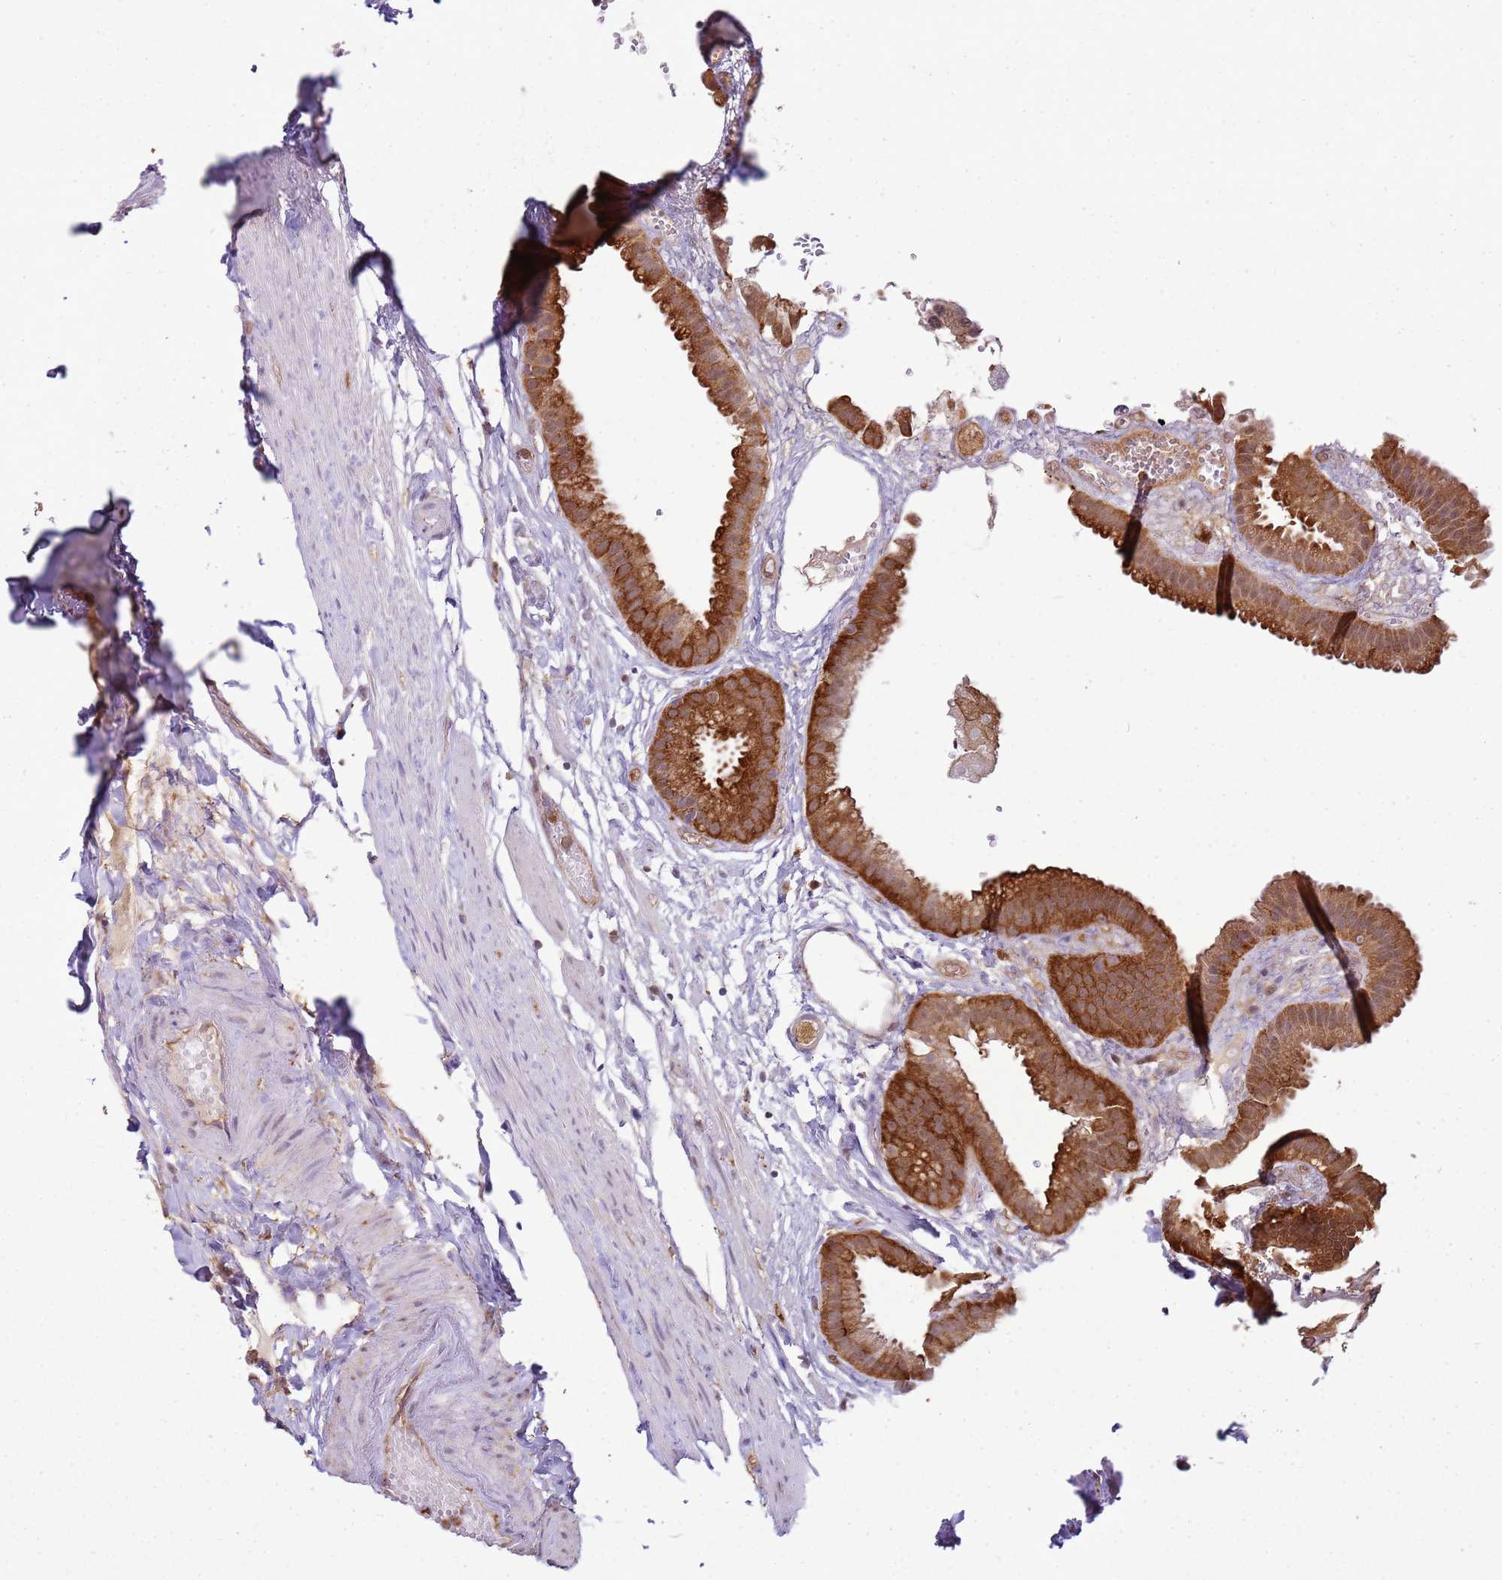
{"staining": {"intensity": "strong", "quantity": ">75%", "location": "cytoplasmic/membranous"}, "tissue": "gallbladder", "cell_type": "Glandular cells", "image_type": "normal", "snomed": [{"axis": "morphology", "description": "Normal tissue, NOS"}, {"axis": "topography", "description": "Gallbladder"}], "caption": "High-magnification brightfield microscopy of normal gallbladder stained with DAB (brown) and counterstained with hematoxylin (blue). glandular cells exhibit strong cytoplasmic/membranous positivity is appreciated in approximately>75% of cells.", "gene": "GABRE", "patient": {"sex": "female", "age": 61}}